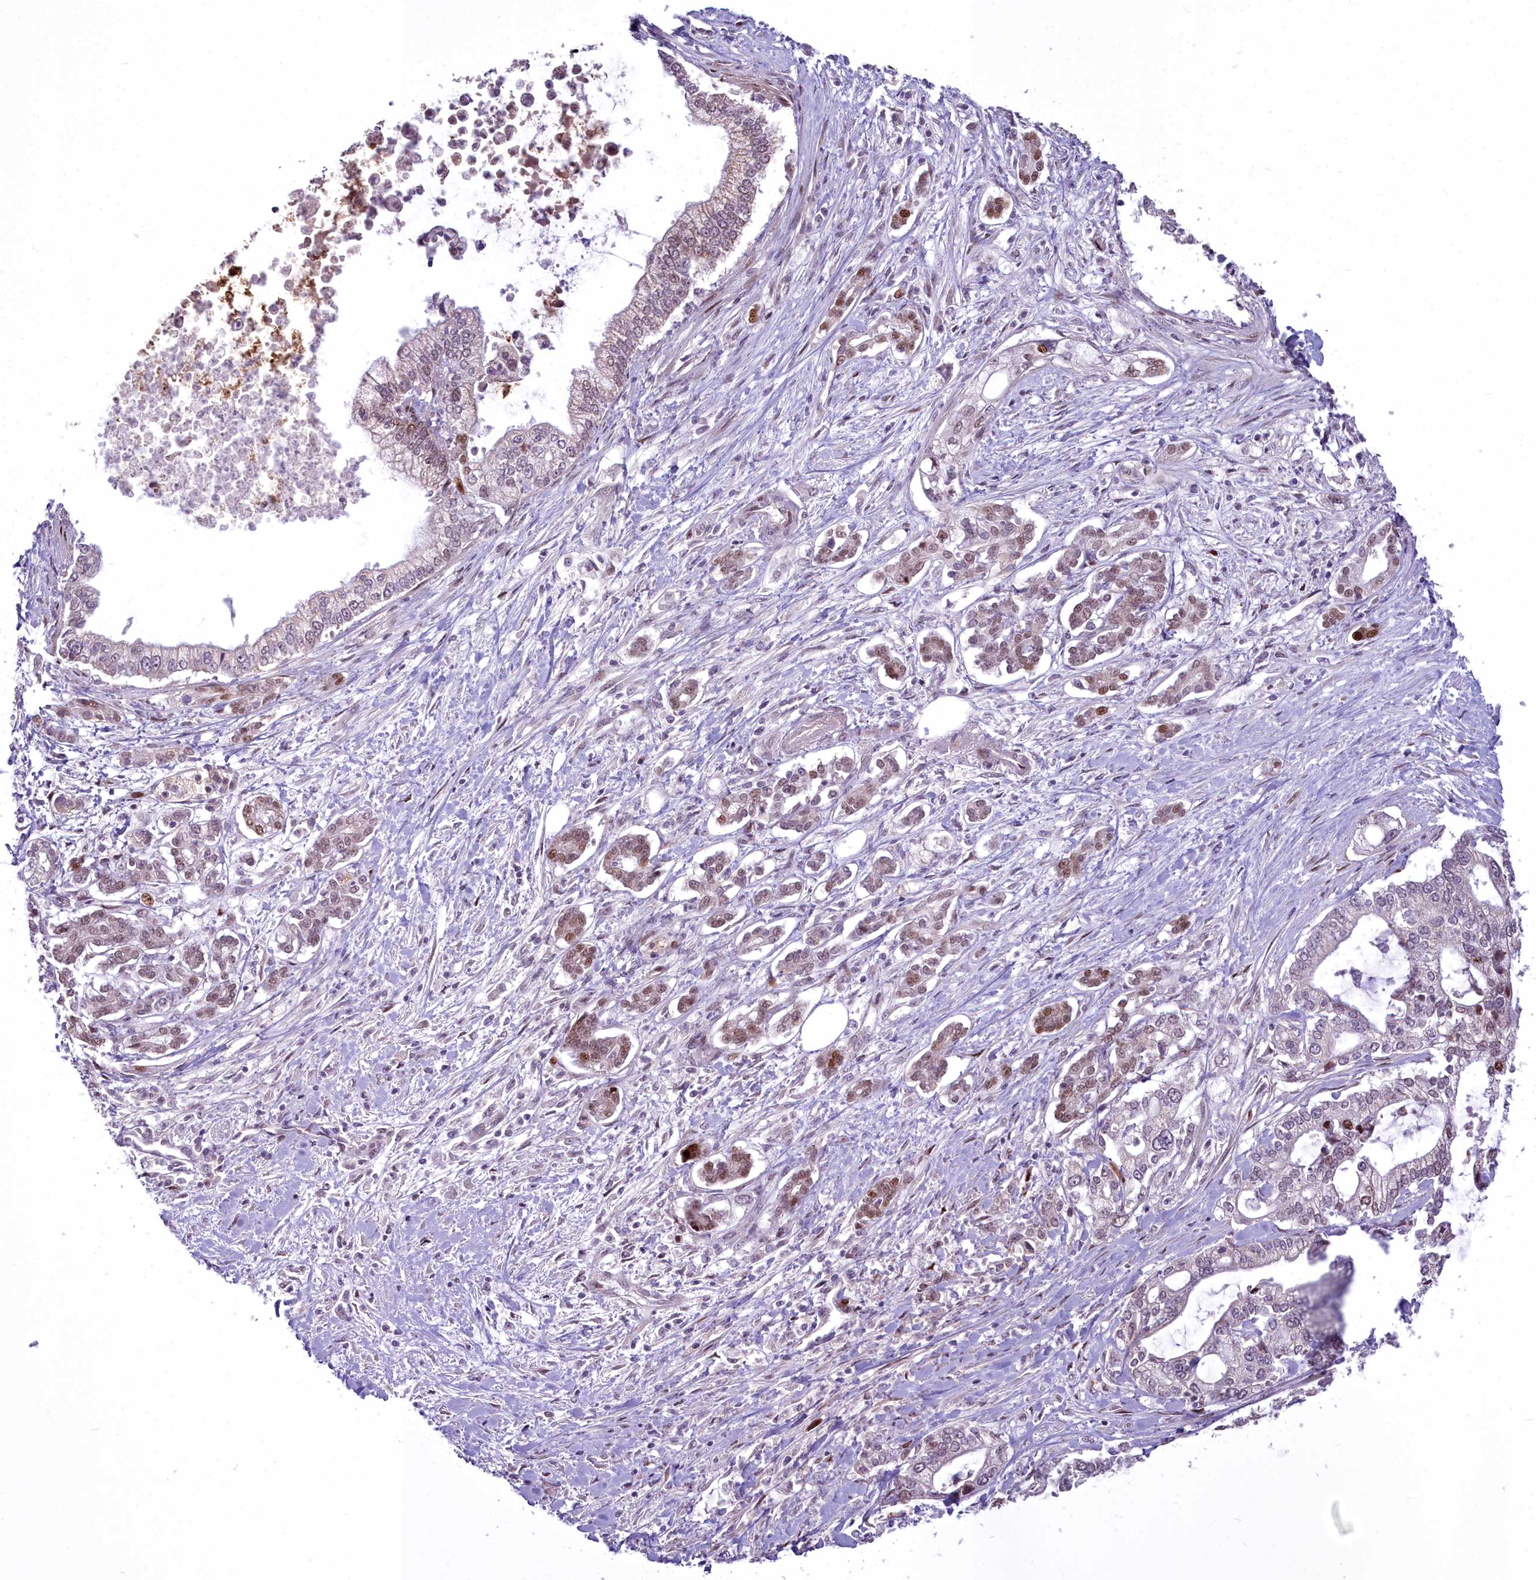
{"staining": {"intensity": "weak", "quantity": "25%-75%", "location": "nuclear"}, "tissue": "pancreatic cancer", "cell_type": "Tumor cells", "image_type": "cancer", "snomed": [{"axis": "morphology", "description": "Adenocarcinoma, NOS"}, {"axis": "topography", "description": "Pancreas"}], "caption": "Tumor cells show low levels of weak nuclear positivity in about 25%-75% of cells in pancreatic adenocarcinoma.", "gene": "AP1M1", "patient": {"sex": "male", "age": 69}}